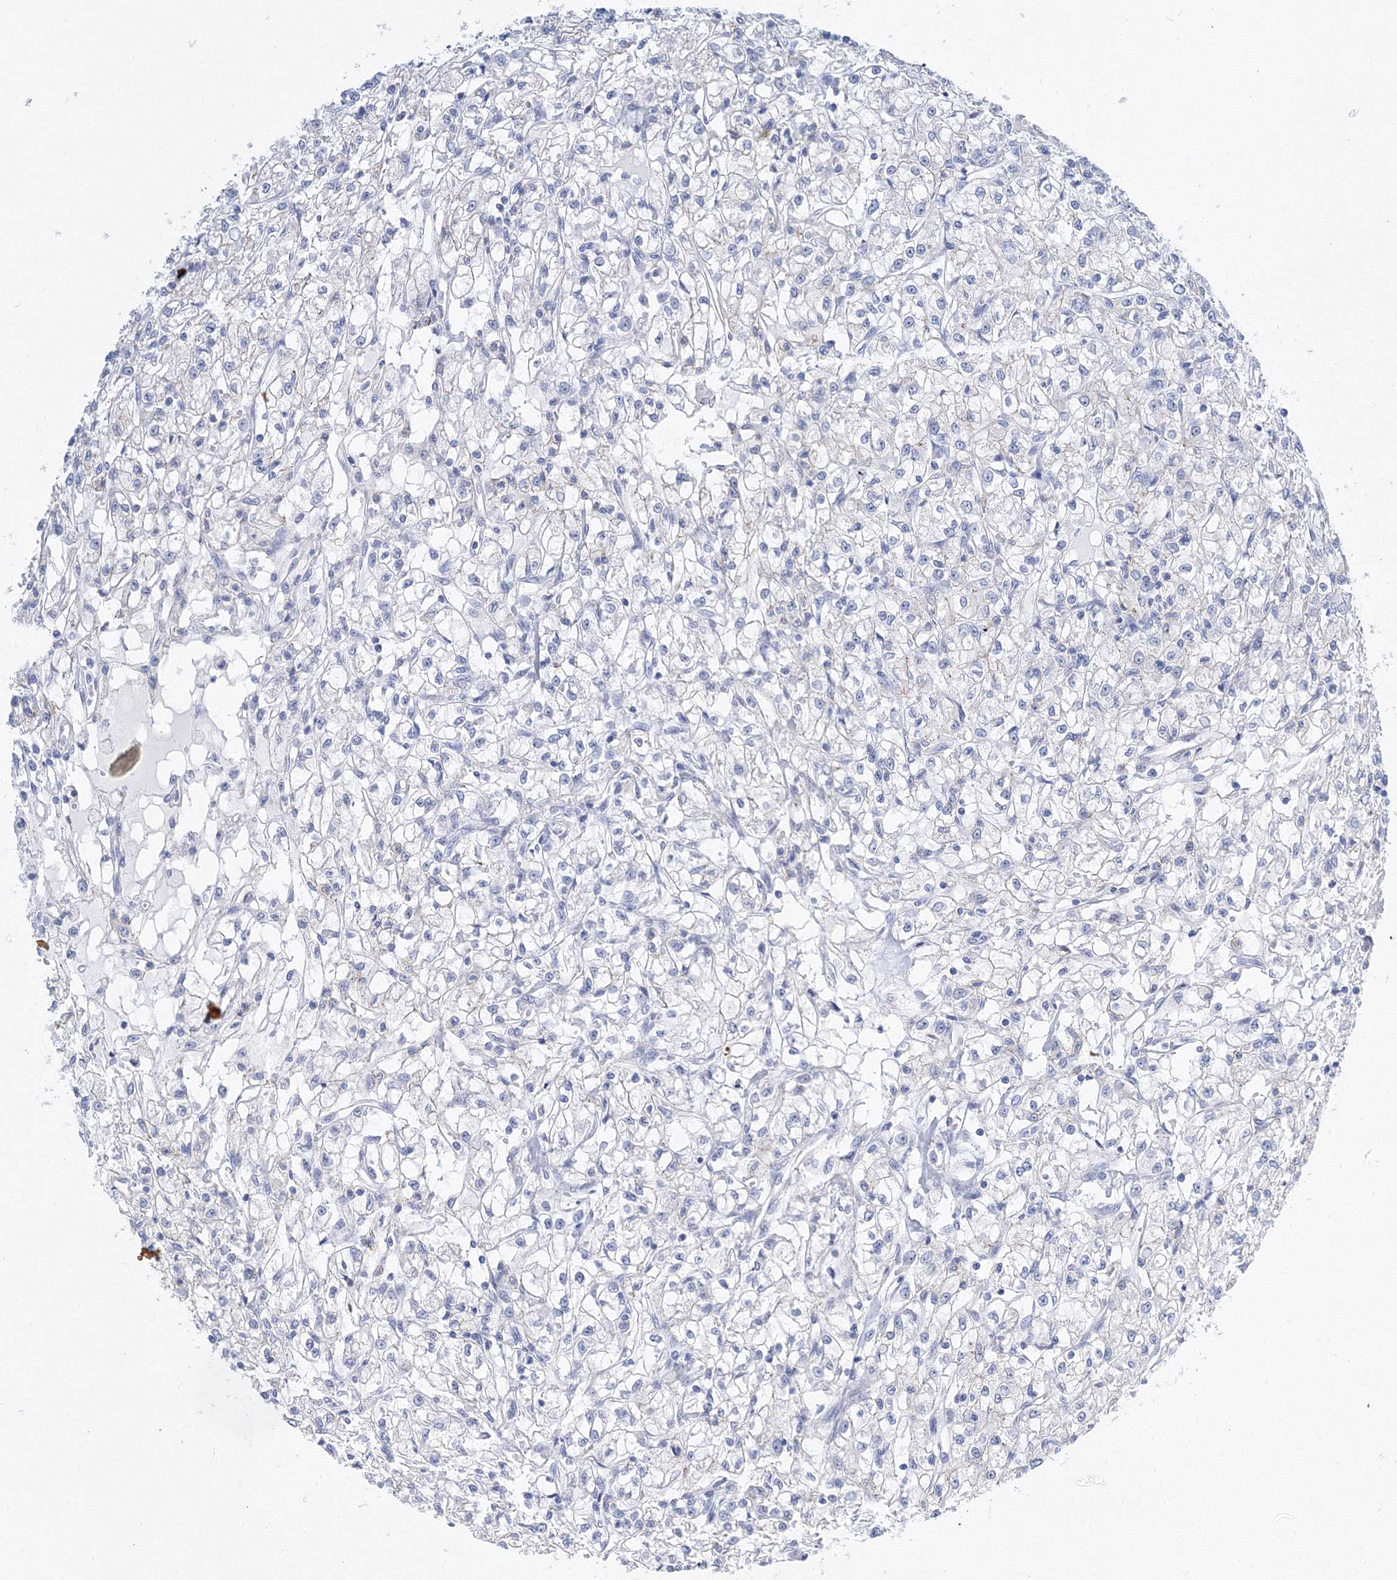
{"staining": {"intensity": "negative", "quantity": "none", "location": "none"}, "tissue": "renal cancer", "cell_type": "Tumor cells", "image_type": "cancer", "snomed": [{"axis": "morphology", "description": "Adenocarcinoma, NOS"}, {"axis": "topography", "description": "Kidney"}], "caption": "IHC image of human adenocarcinoma (renal) stained for a protein (brown), which reveals no positivity in tumor cells.", "gene": "AASDH", "patient": {"sex": "female", "age": 59}}